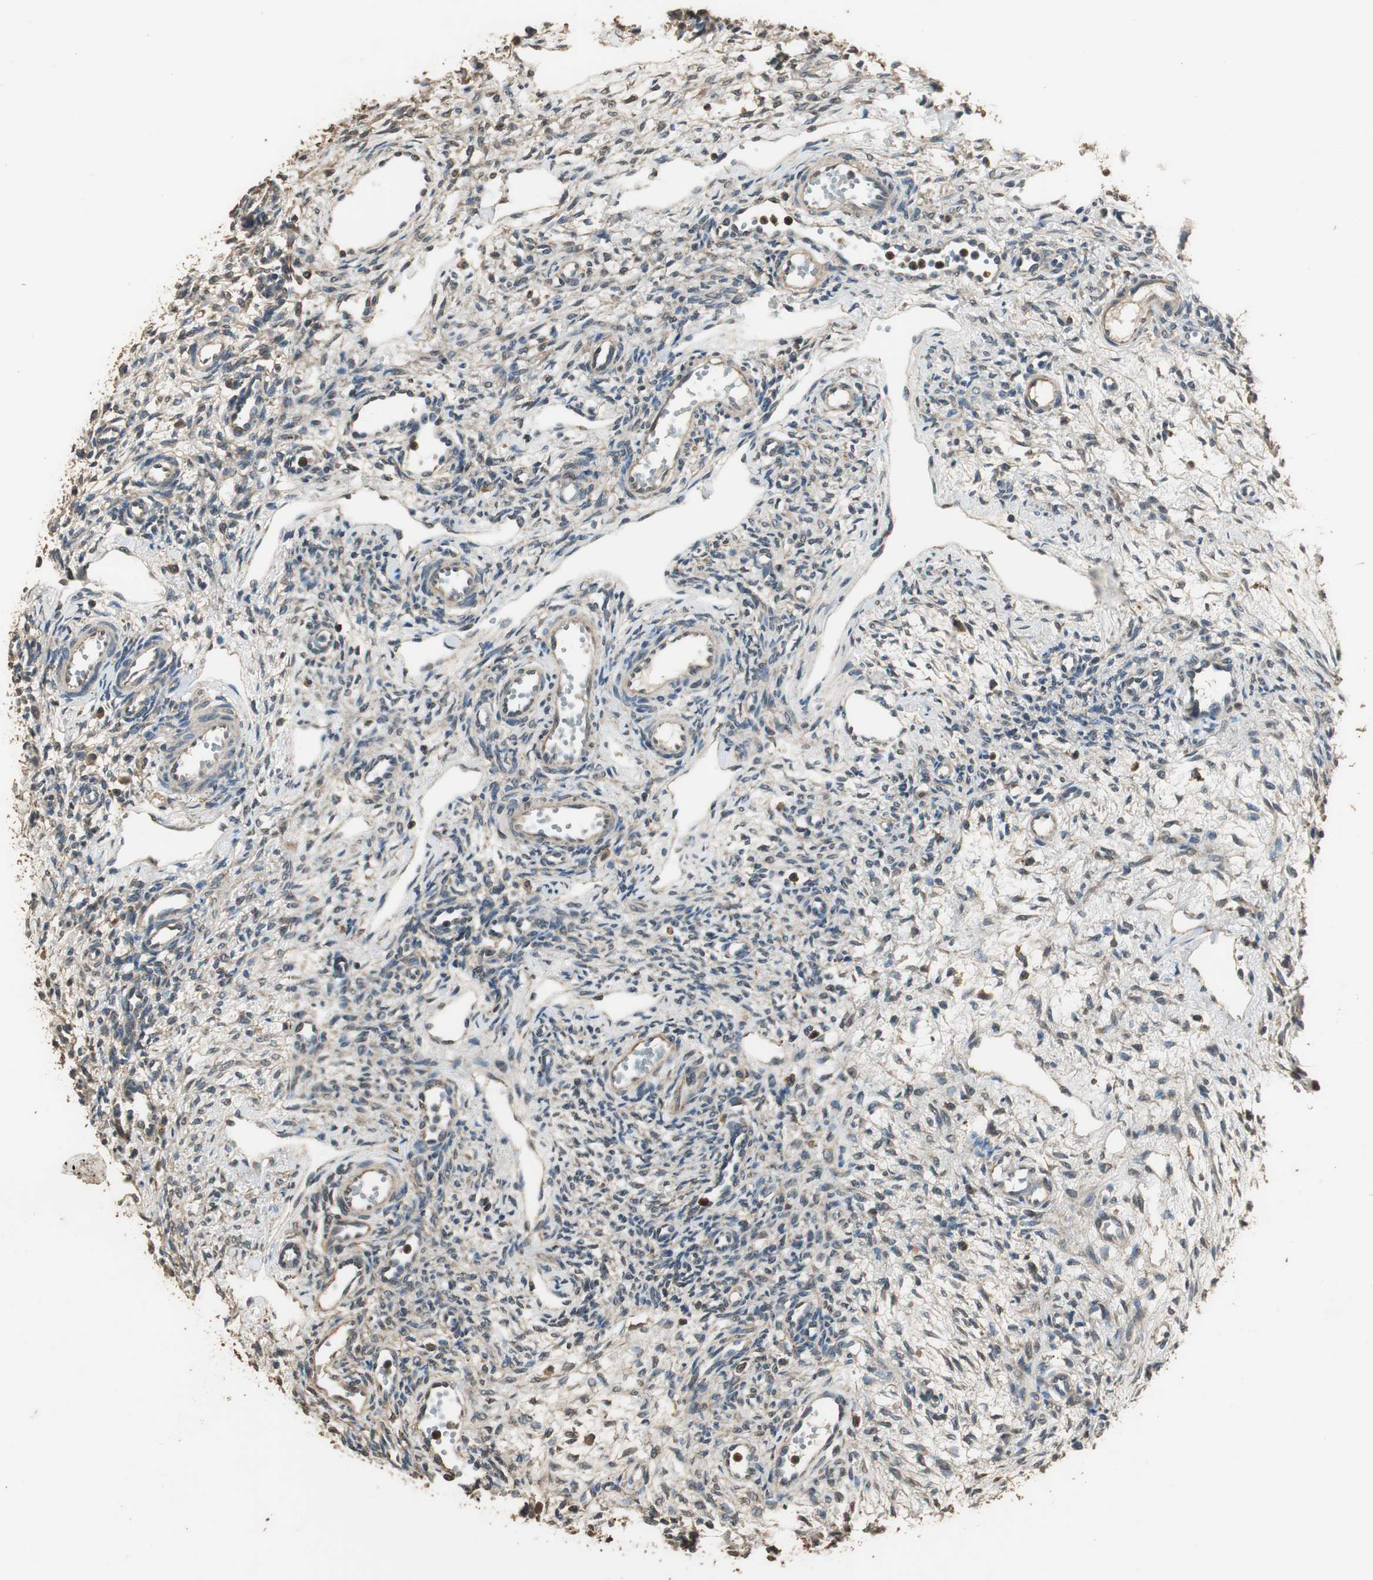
{"staining": {"intensity": "weak", "quantity": "25%-75%", "location": "cytoplasmic/membranous"}, "tissue": "ovary", "cell_type": "Ovarian stroma cells", "image_type": "normal", "snomed": [{"axis": "morphology", "description": "Normal tissue, NOS"}, {"axis": "topography", "description": "Ovary"}], "caption": "The micrograph shows immunohistochemical staining of normal ovary. There is weak cytoplasmic/membranous positivity is seen in approximately 25%-75% of ovarian stroma cells.", "gene": "TMPRSS4", "patient": {"sex": "female", "age": 33}}